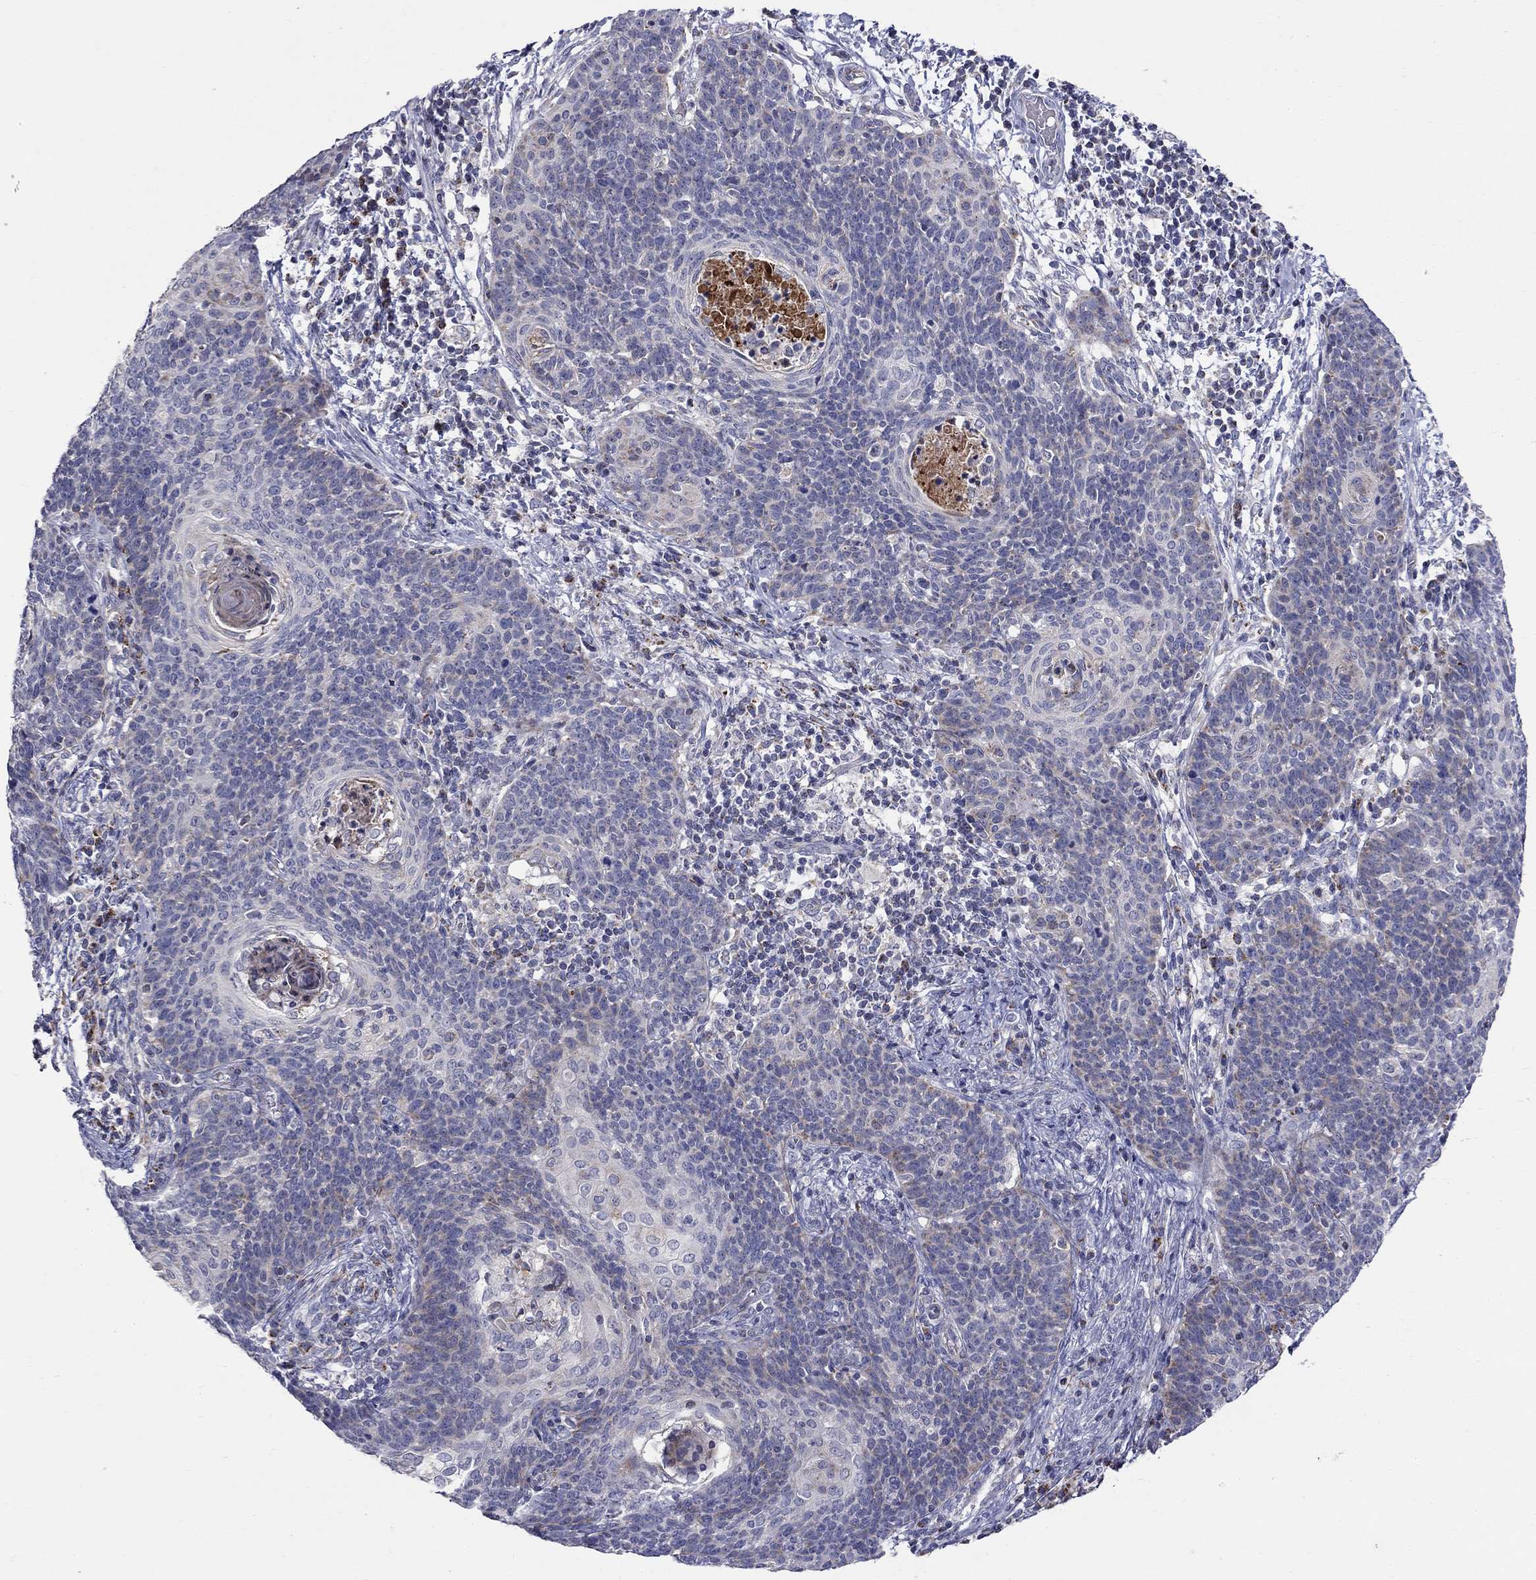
{"staining": {"intensity": "weak", "quantity": "<25%", "location": "cytoplasmic/membranous"}, "tissue": "cervical cancer", "cell_type": "Tumor cells", "image_type": "cancer", "snomed": [{"axis": "morphology", "description": "Squamous cell carcinoma, NOS"}, {"axis": "topography", "description": "Cervix"}], "caption": "A photomicrograph of cervical cancer (squamous cell carcinoma) stained for a protein displays no brown staining in tumor cells.", "gene": "HMX2", "patient": {"sex": "female", "age": 39}}